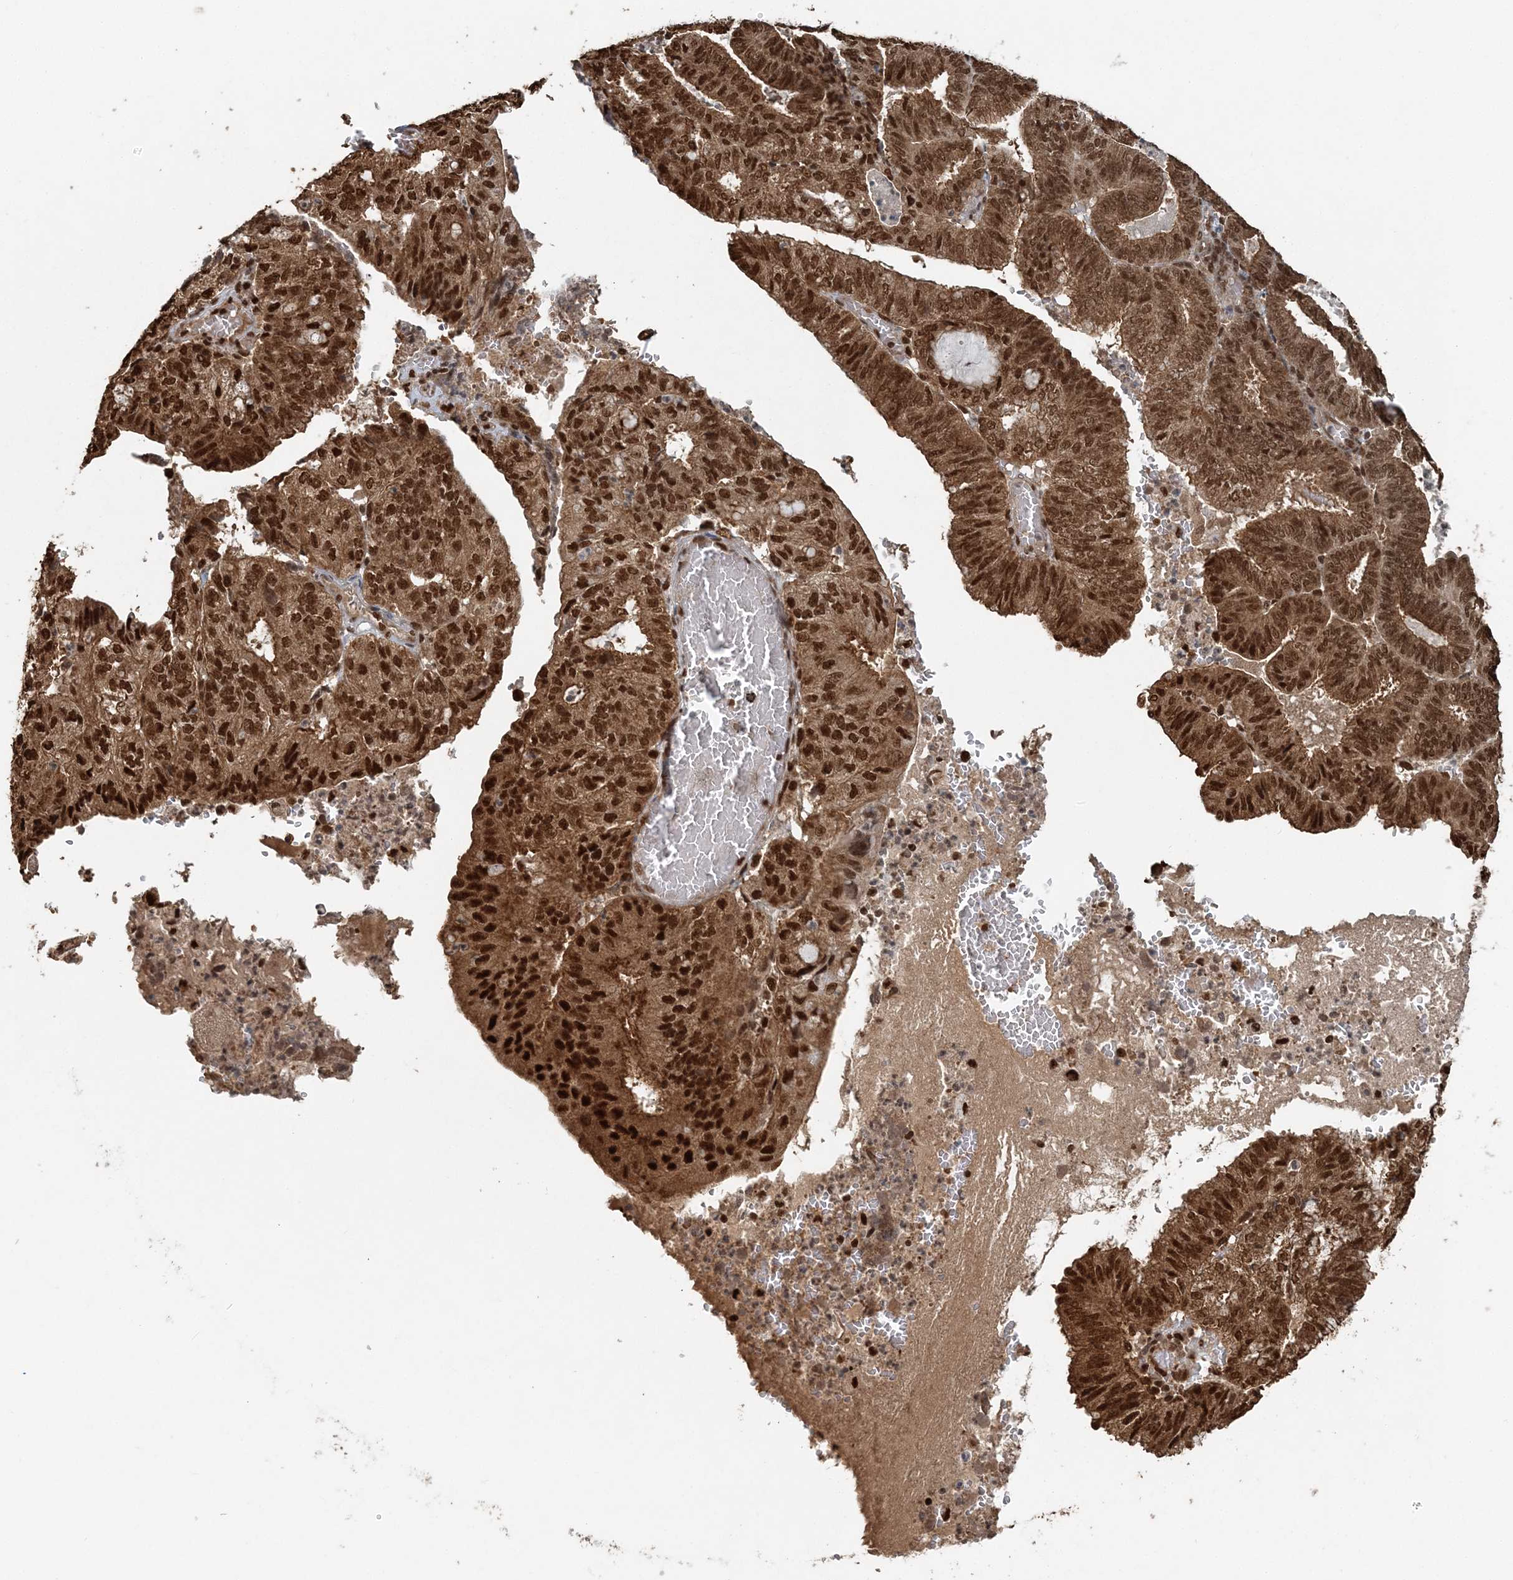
{"staining": {"intensity": "strong", "quantity": ">75%", "location": "cytoplasmic/membranous,nuclear"}, "tissue": "endometrial cancer", "cell_type": "Tumor cells", "image_type": "cancer", "snomed": [{"axis": "morphology", "description": "Adenocarcinoma, NOS"}, {"axis": "topography", "description": "Uterus"}], "caption": "IHC image of human adenocarcinoma (endometrial) stained for a protein (brown), which exhibits high levels of strong cytoplasmic/membranous and nuclear positivity in approximately >75% of tumor cells.", "gene": "ARHGAP35", "patient": {"sex": "female", "age": 60}}